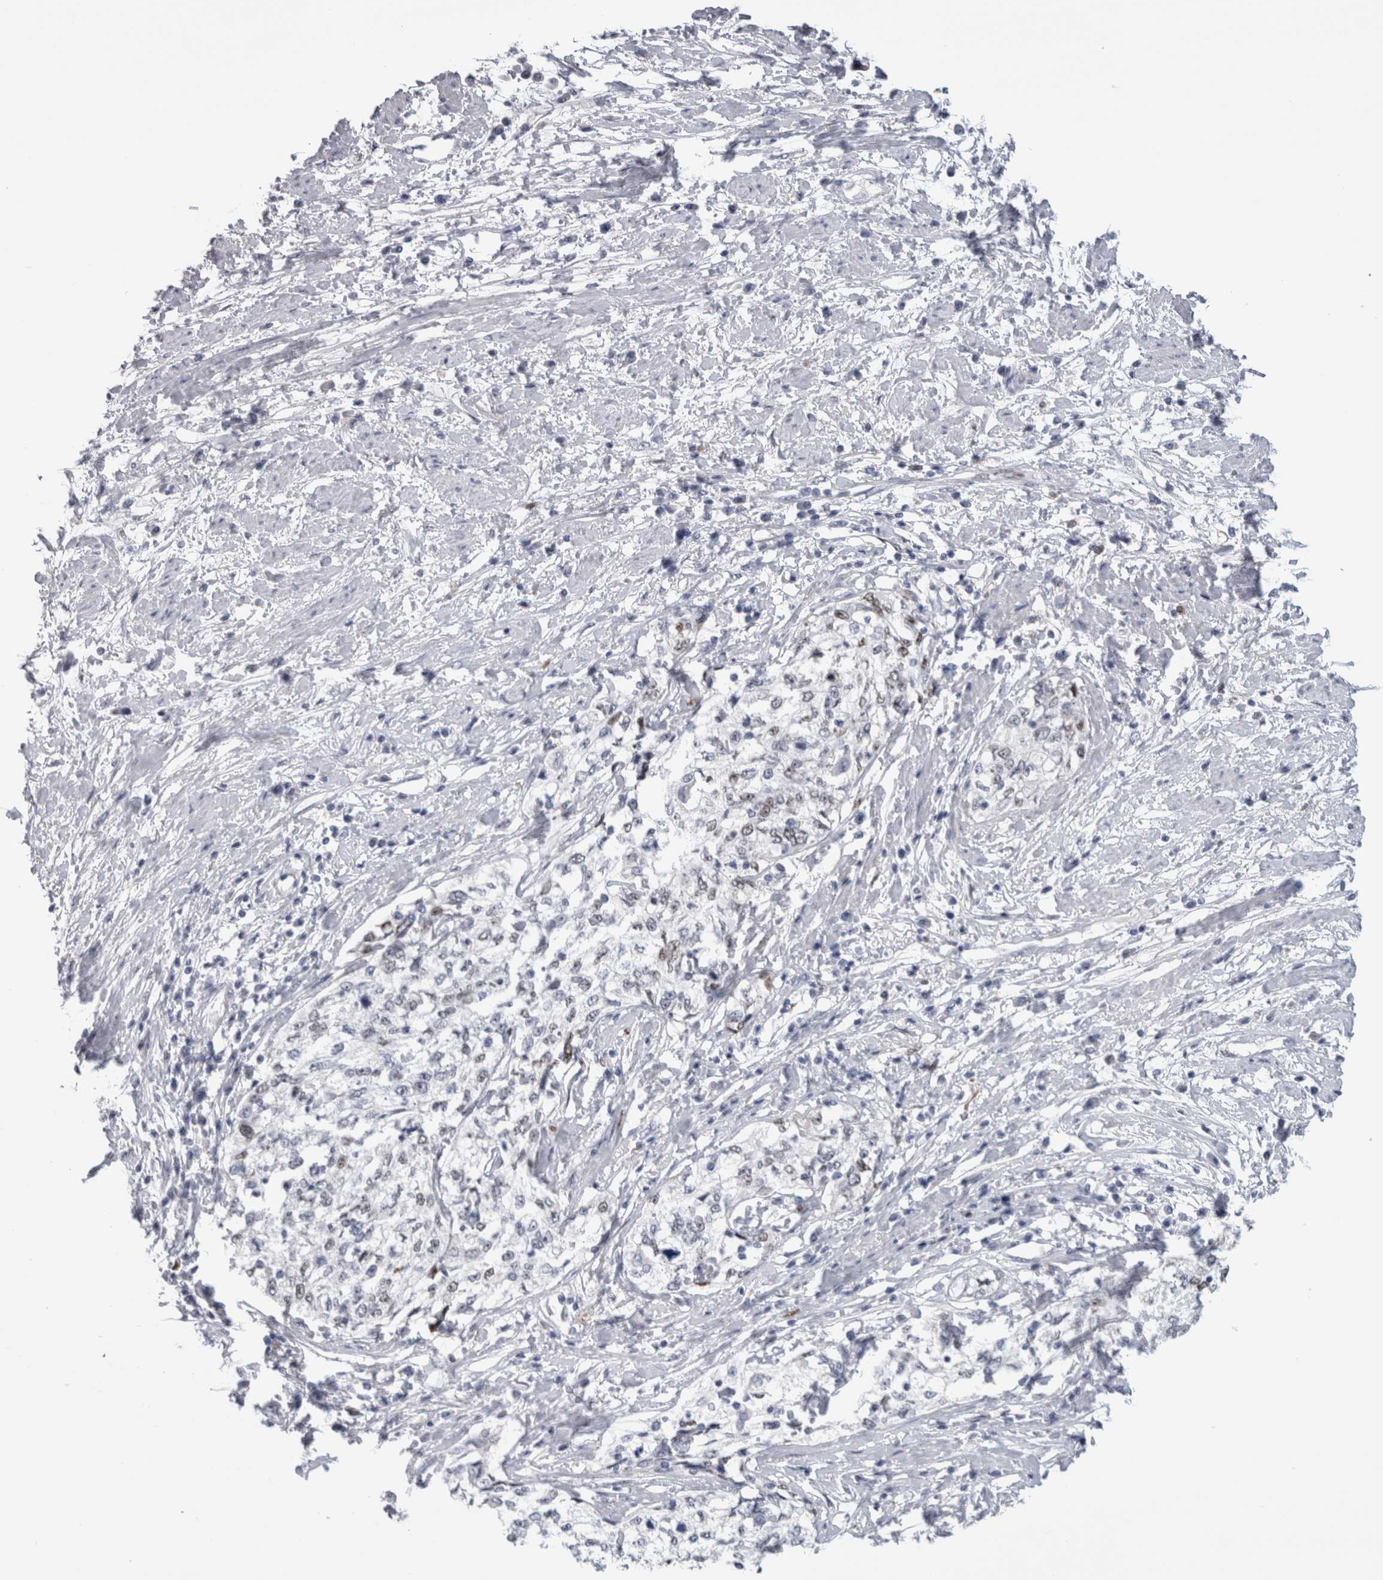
{"staining": {"intensity": "weak", "quantity": "<25%", "location": "nuclear"}, "tissue": "cervical cancer", "cell_type": "Tumor cells", "image_type": "cancer", "snomed": [{"axis": "morphology", "description": "Squamous cell carcinoma, NOS"}, {"axis": "topography", "description": "Cervix"}], "caption": "IHC histopathology image of neoplastic tissue: human cervical squamous cell carcinoma stained with DAB displays no significant protein positivity in tumor cells. Nuclei are stained in blue.", "gene": "IL33", "patient": {"sex": "female", "age": 57}}